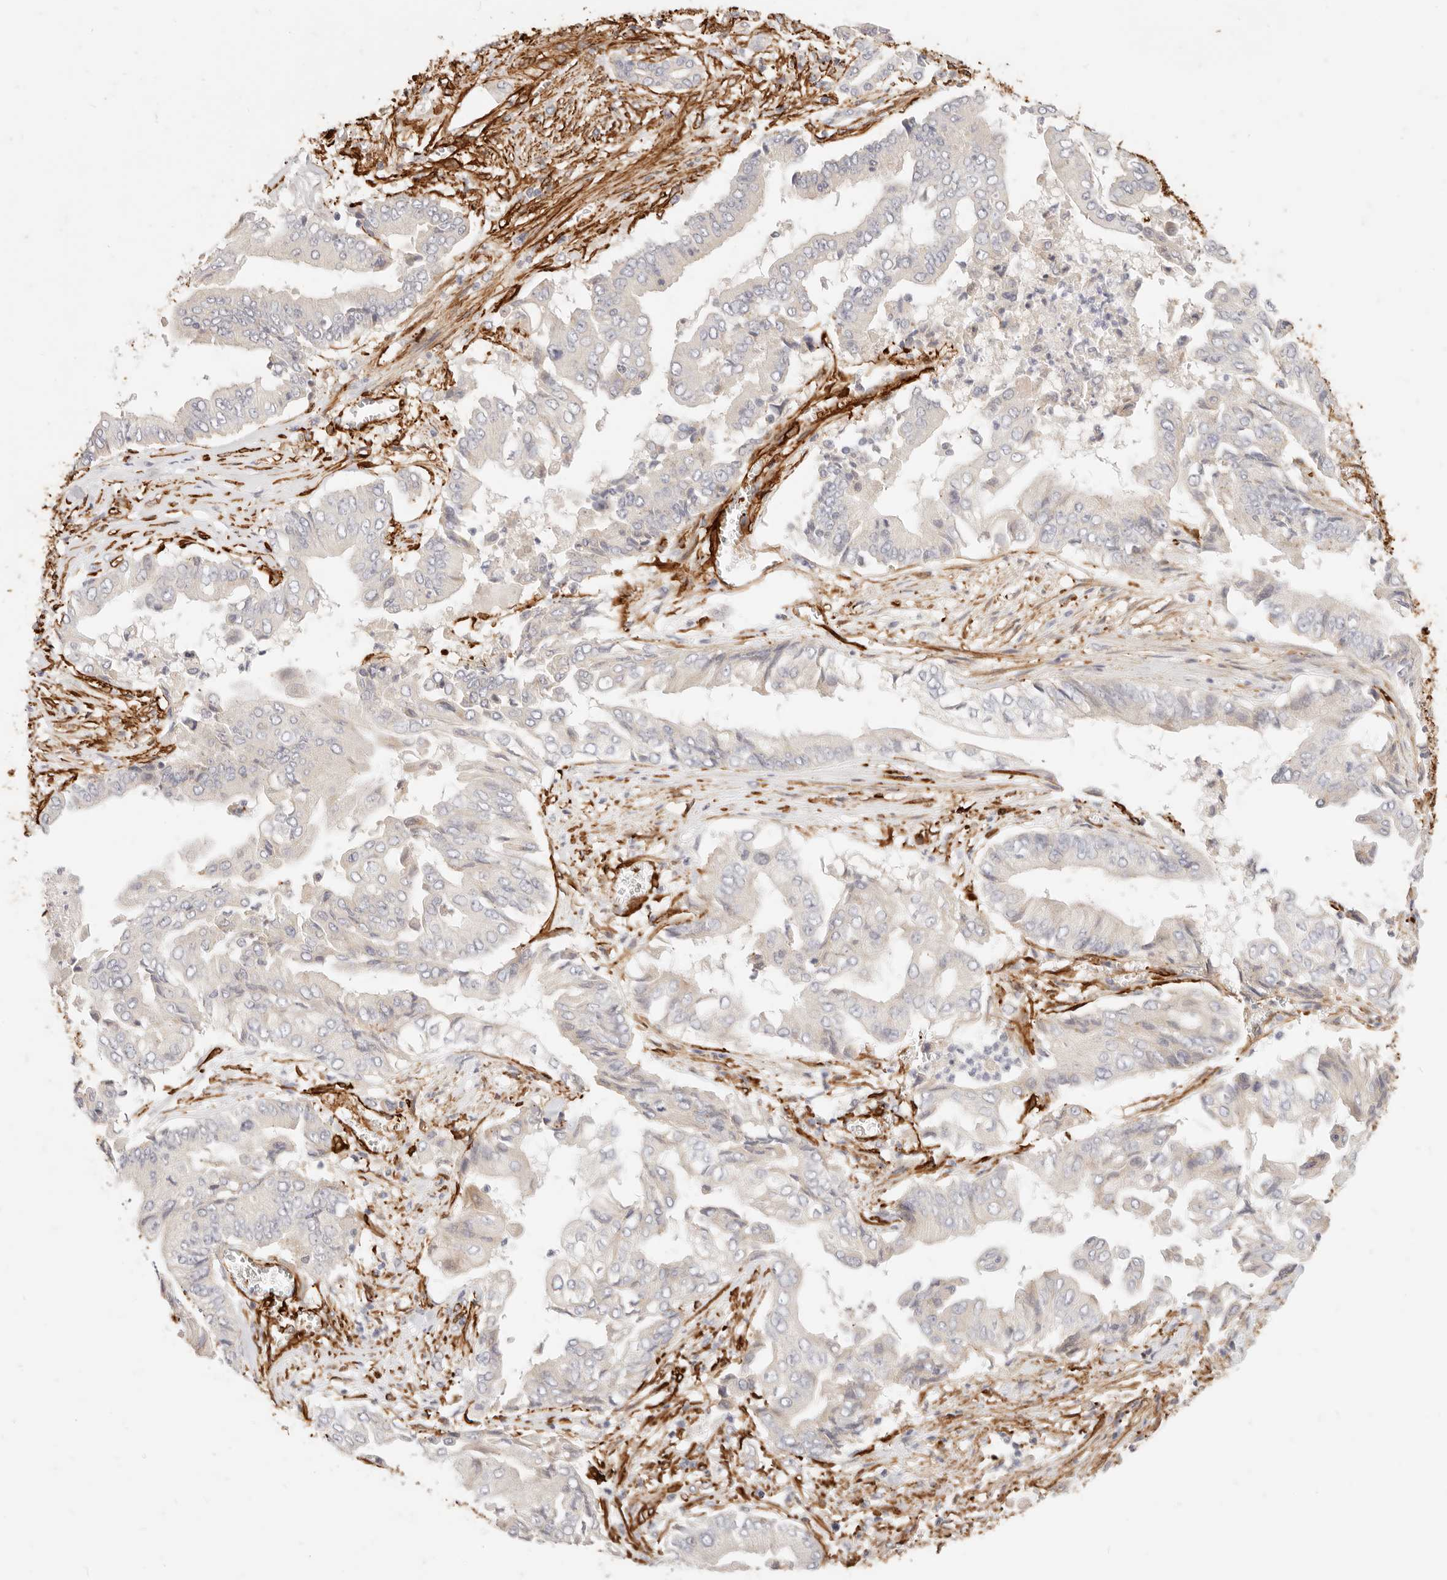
{"staining": {"intensity": "negative", "quantity": "none", "location": "none"}, "tissue": "pancreatic cancer", "cell_type": "Tumor cells", "image_type": "cancer", "snomed": [{"axis": "morphology", "description": "Adenocarcinoma, NOS"}, {"axis": "topography", "description": "Pancreas"}], "caption": "This is an immunohistochemistry image of human pancreatic cancer (adenocarcinoma). There is no positivity in tumor cells.", "gene": "TMTC2", "patient": {"sex": "female", "age": 77}}